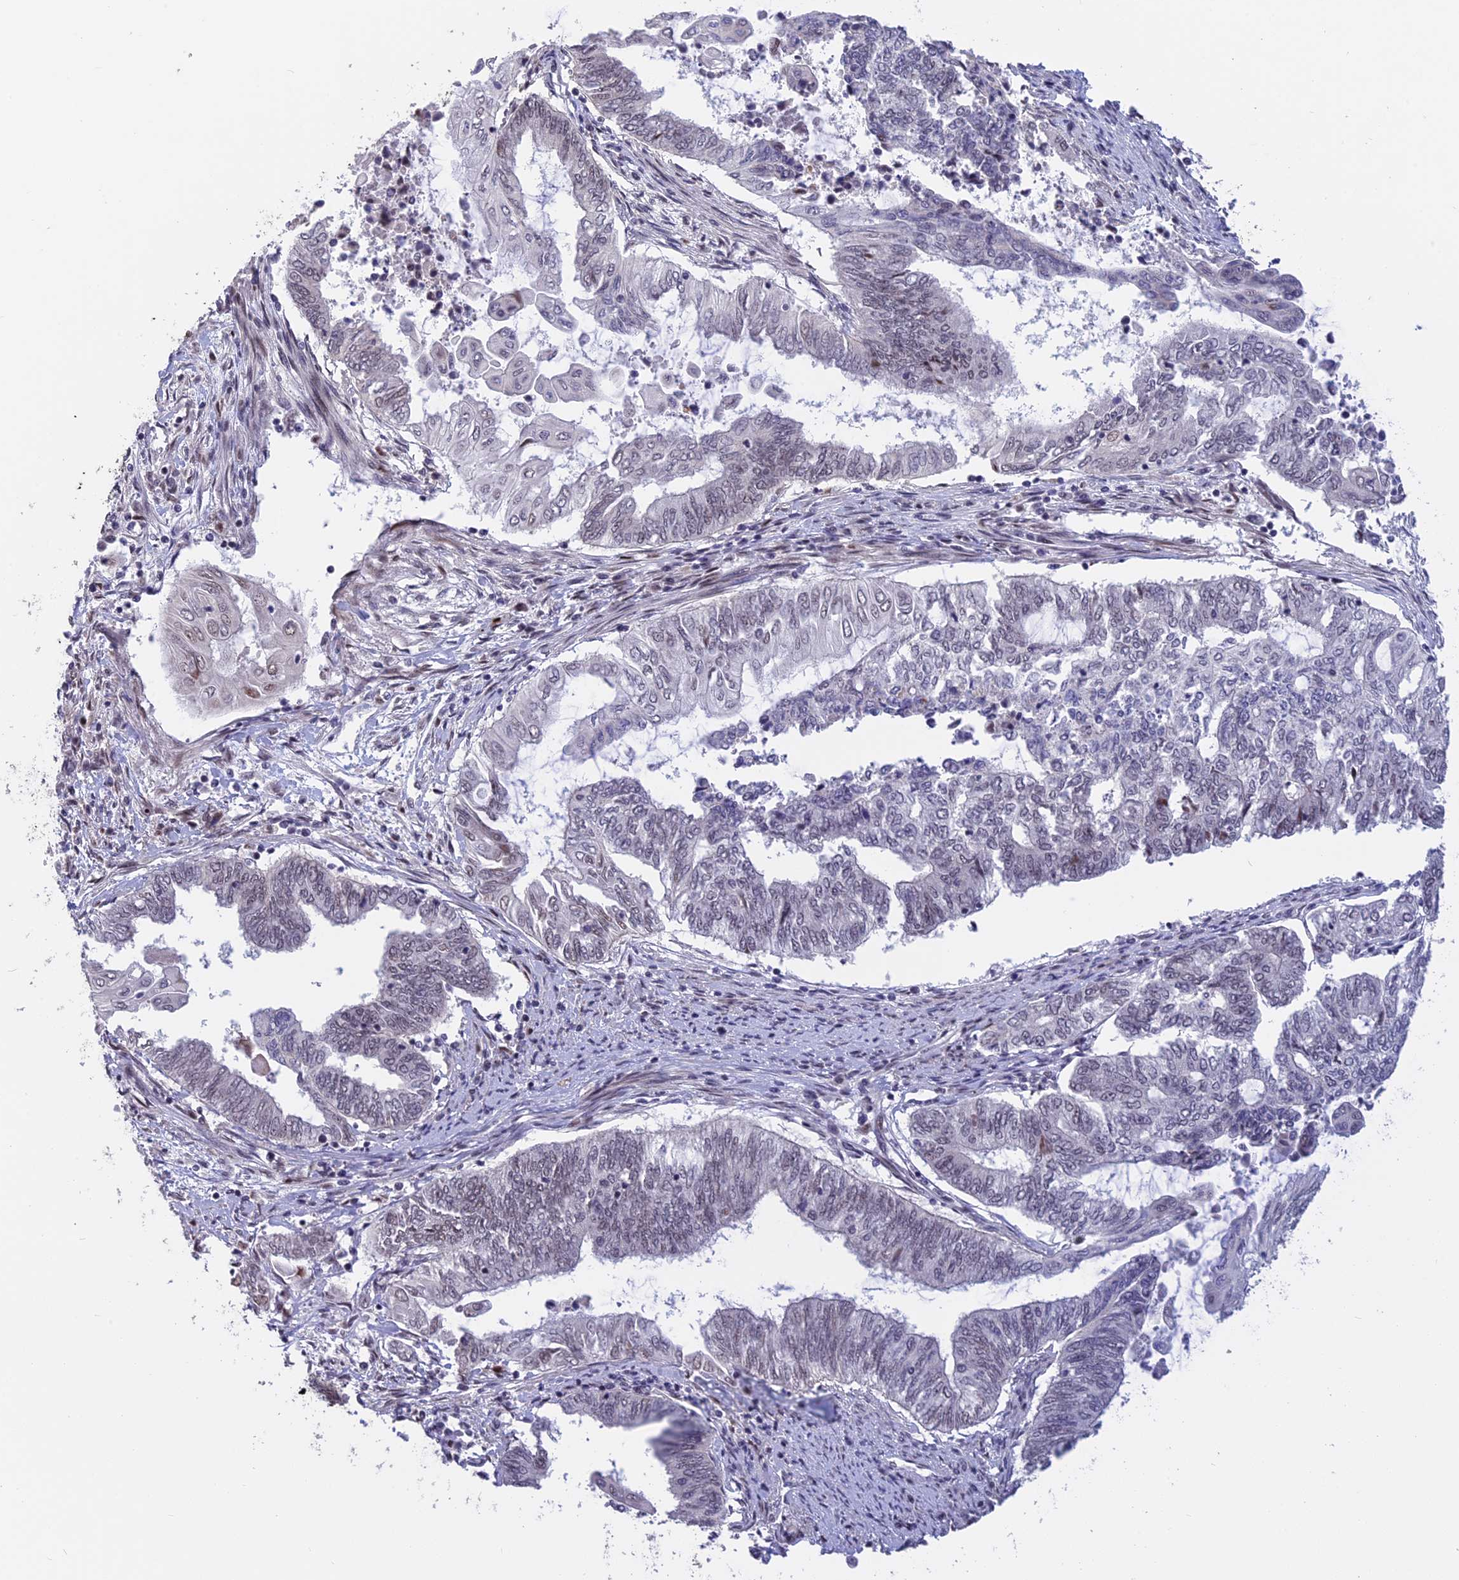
{"staining": {"intensity": "negative", "quantity": "none", "location": "none"}, "tissue": "endometrial cancer", "cell_type": "Tumor cells", "image_type": "cancer", "snomed": [{"axis": "morphology", "description": "Adenocarcinoma, NOS"}, {"axis": "topography", "description": "Uterus"}, {"axis": "topography", "description": "Endometrium"}], "caption": "DAB (3,3'-diaminobenzidine) immunohistochemical staining of endometrial cancer (adenocarcinoma) shows no significant expression in tumor cells.", "gene": "POLR2C", "patient": {"sex": "female", "age": 70}}